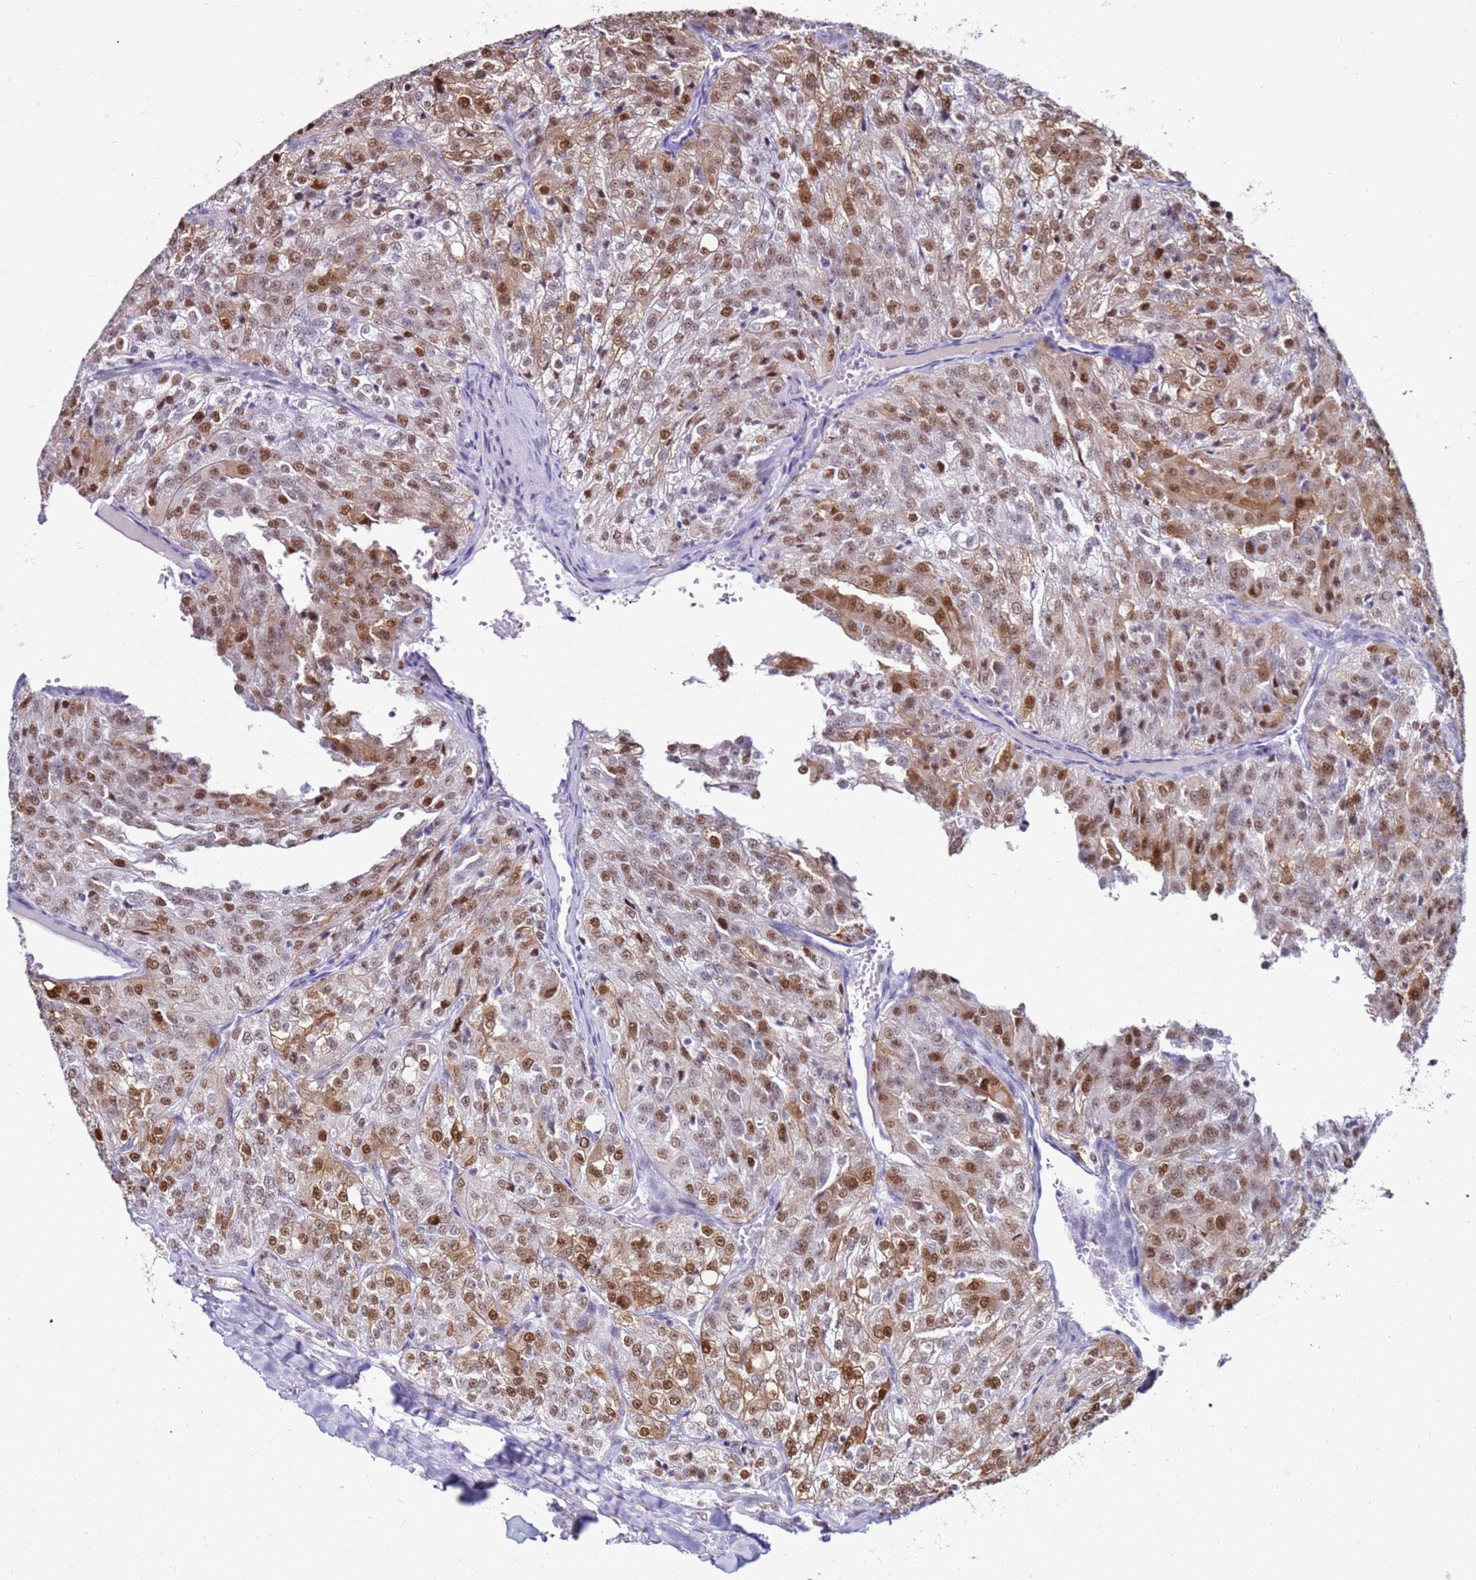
{"staining": {"intensity": "moderate", "quantity": "25%-75%", "location": "cytoplasmic/membranous,nuclear"}, "tissue": "renal cancer", "cell_type": "Tumor cells", "image_type": "cancer", "snomed": [{"axis": "morphology", "description": "Adenocarcinoma, NOS"}, {"axis": "topography", "description": "Kidney"}], "caption": "High-power microscopy captured an immunohistochemistry image of adenocarcinoma (renal), revealing moderate cytoplasmic/membranous and nuclear staining in approximately 25%-75% of tumor cells.", "gene": "KPNA4", "patient": {"sex": "female", "age": 63}}